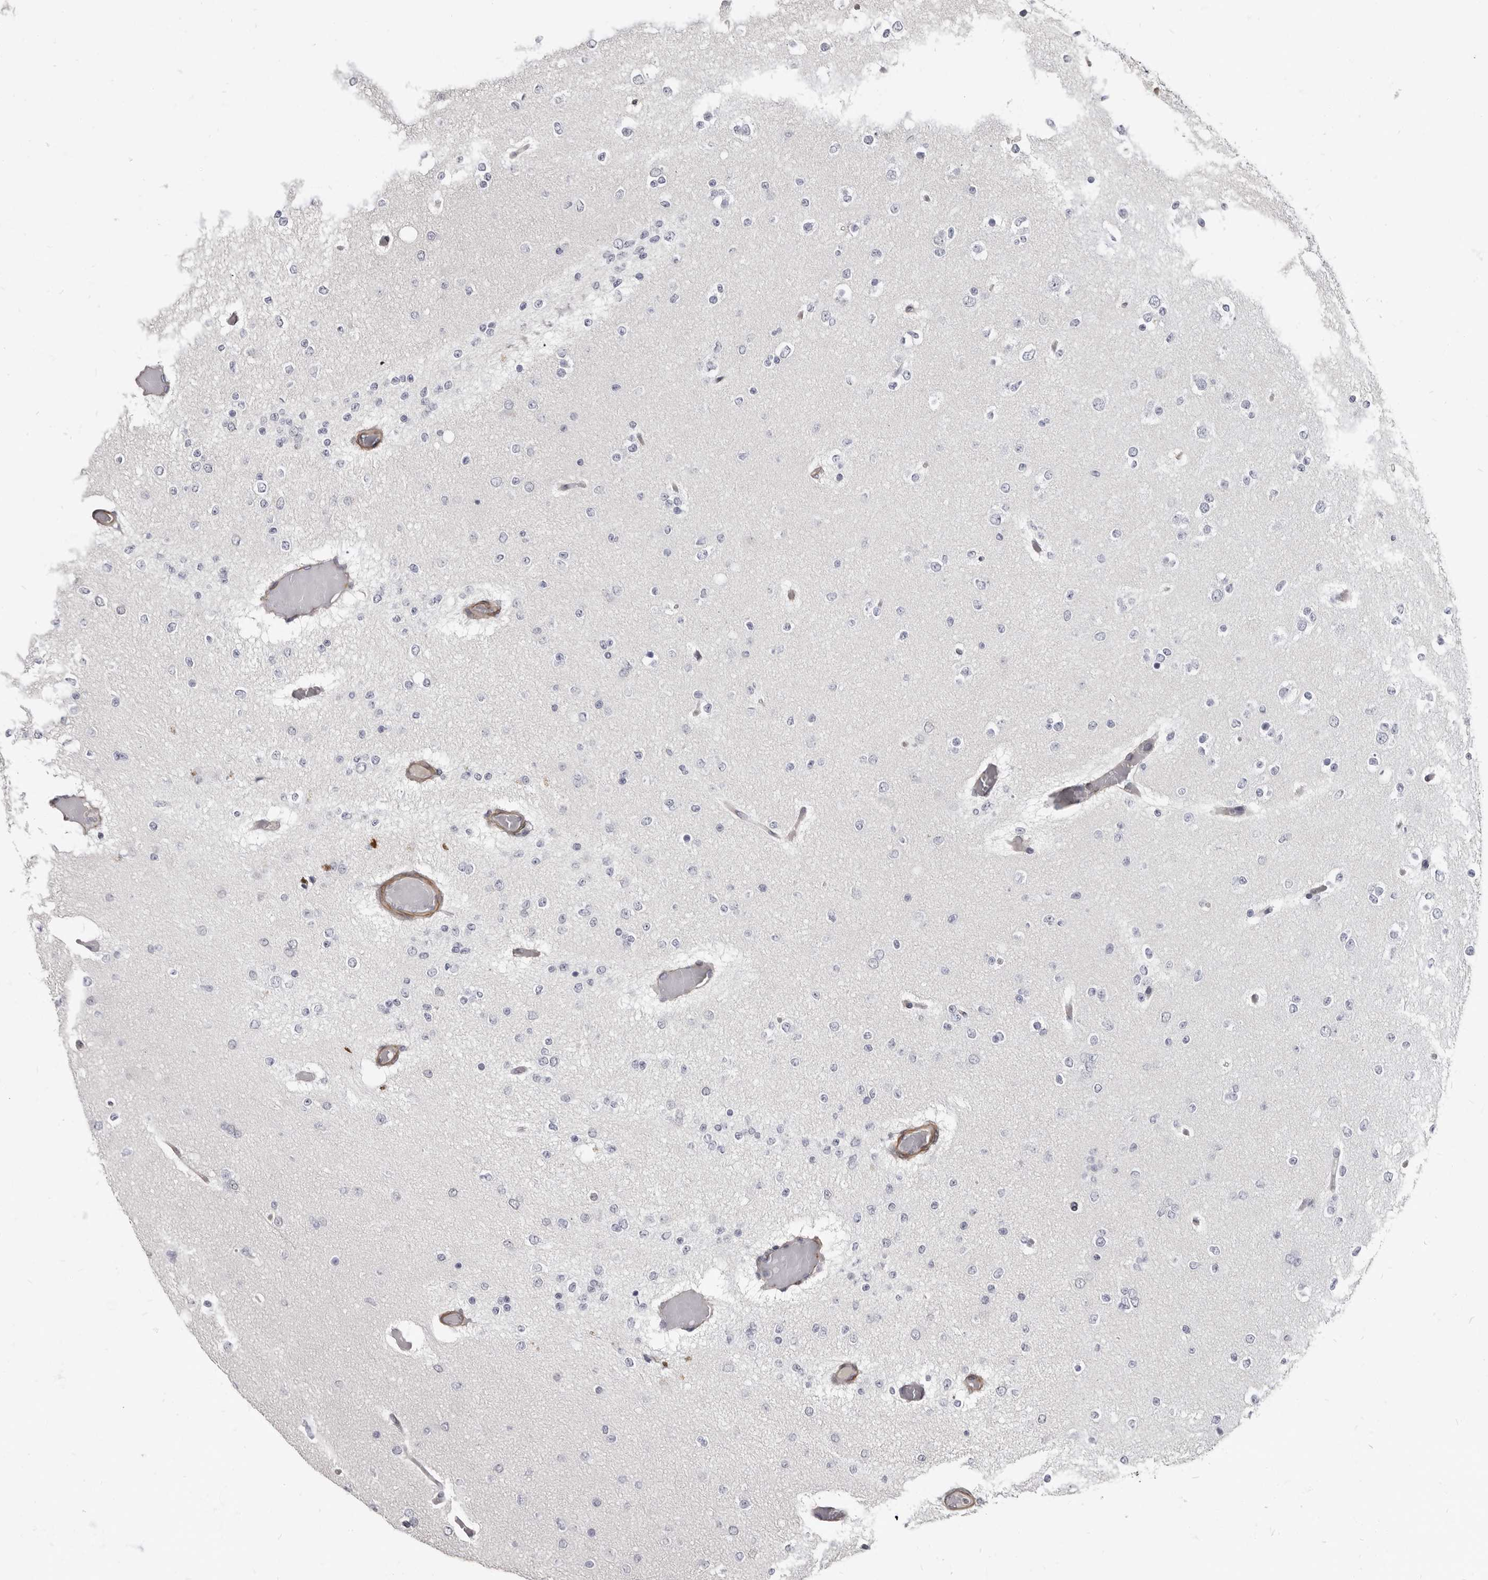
{"staining": {"intensity": "negative", "quantity": "none", "location": "none"}, "tissue": "glioma", "cell_type": "Tumor cells", "image_type": "cancer", "snomed": [{"axis": "morphology", "description": "Glioma, malignant, Low grade"}, {"axis": "topography", "description": "Brain"}], "caption": "DAB (3,3'-diaminobenzidine) immunohistochemical staining of human glioma demonstrates no significant positivity in tumor cells.", "gene": "MRGPRF", "patient": {"sex": "female", "age": 22}}